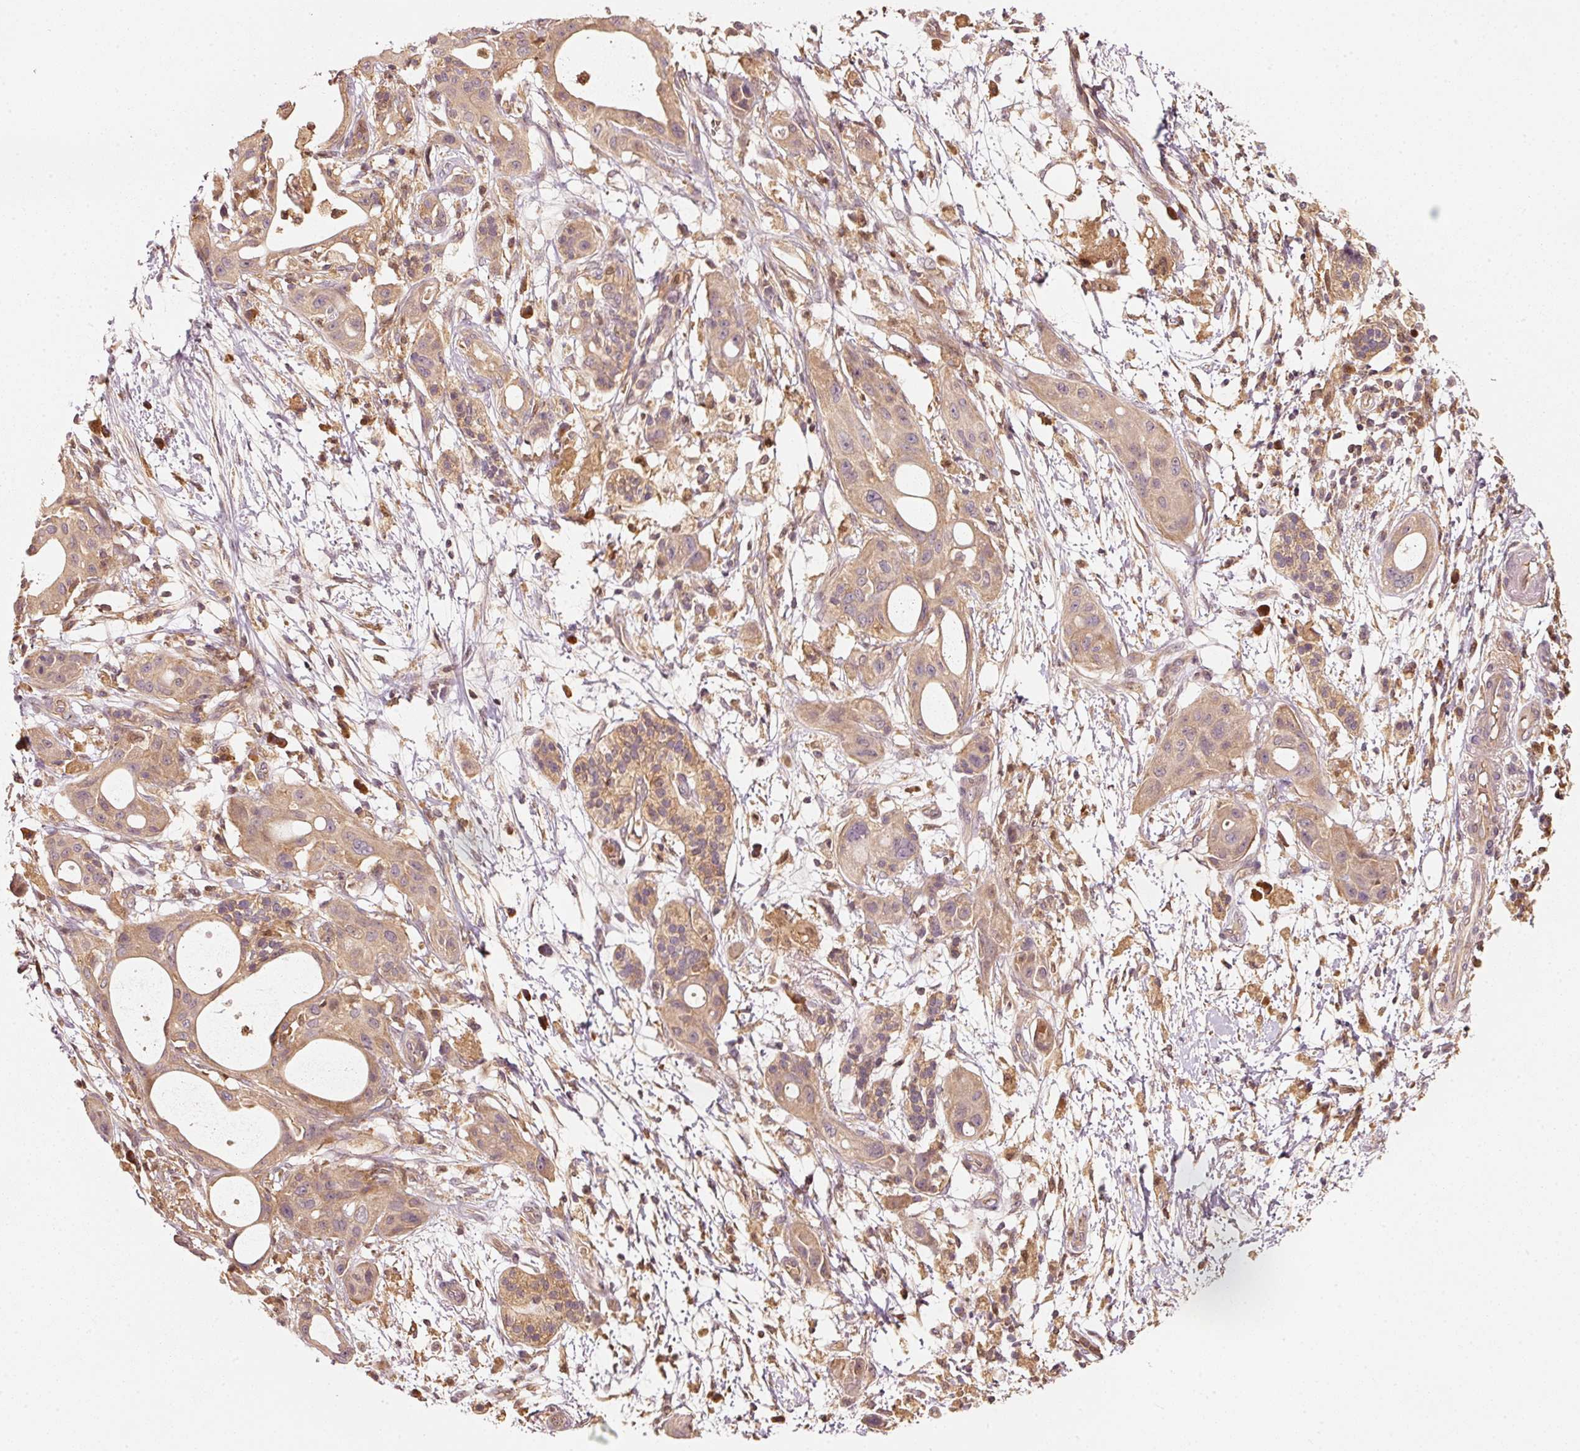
{"staining": {"intensity": "weak", "quantity": ">75%", "location": "cytoplasmic/membranous"}, "tissue": "pancreatic cancer", "cell_type": "Tumor cells", "image_type": "cancer", "snomed": [{"axis": "morphology", "description": "Adenocarcinoma, NOS"}, {"axis": "topography", "description": "Pancreas"}], "caption": "The image shows staining of pancreatic adenocarcinoma, revealing weak cytoplasmic/membranous protein expression (brown color) within tumor cells.", "gene": "RRAS2", "patient": {"sex": "male", "age": 68}}